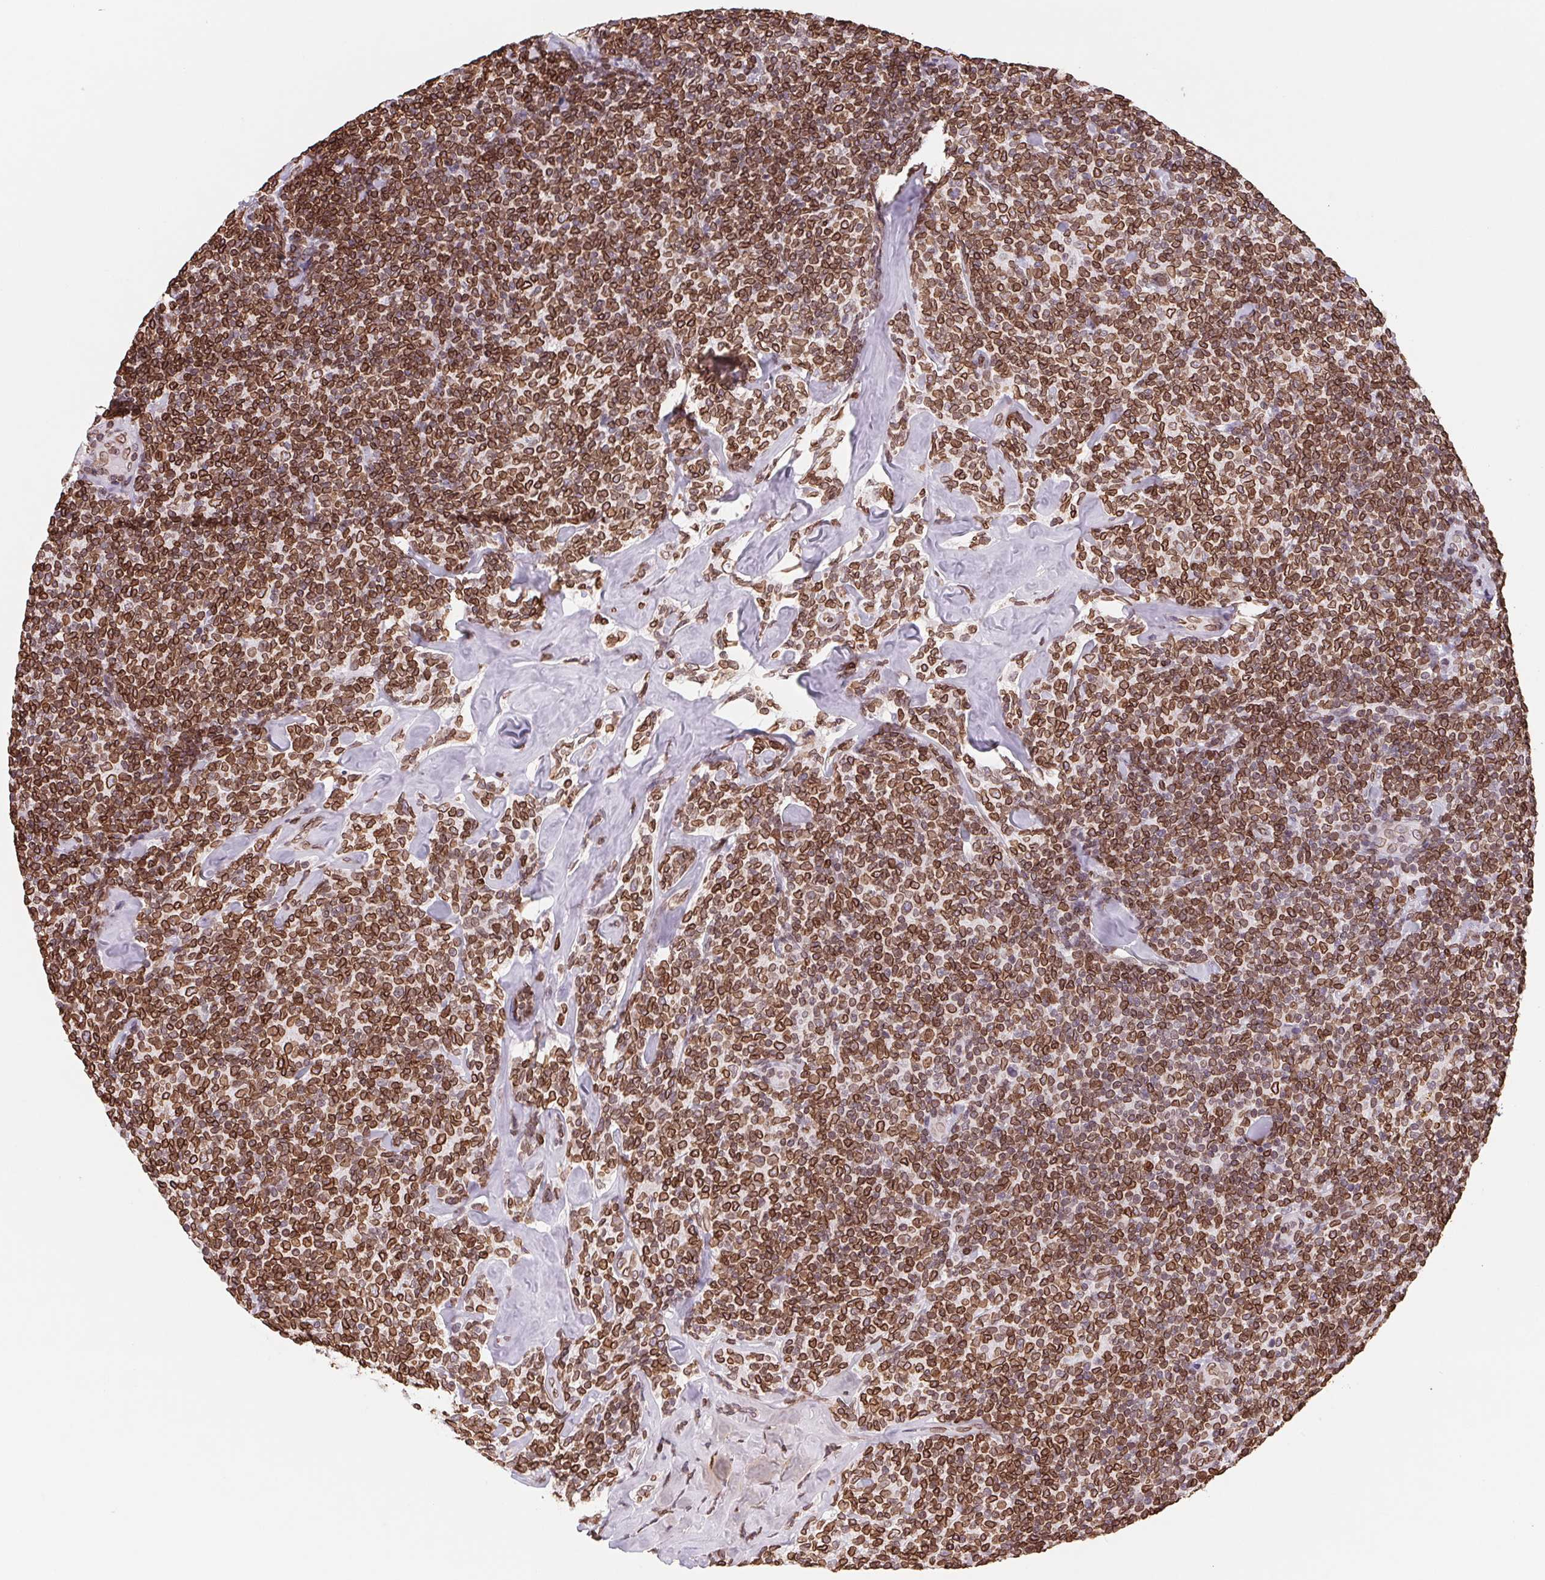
{"staining": {"intensity": "strong", "quantity": ">75%", "location": "cytoplasmic/membranous,nuclear"}, "tissue": "lymphoma", "cell_type": "Tumor cells", "image_type": "cancer", "snomed": [{"axis": "morphology", "description": "Malignant lymphoma, non-Hodgkin's type, Low grade"}, {"axis": "topography", "description": "Lymph node"}], "caption": "Tumor cells reveal high levels of strong cytoplasmic/membranous and nuclear expression in about >75% of cells in lymphoma.", "gene": "LMNB2", "patient": {"sex": "female", "age": 56}}